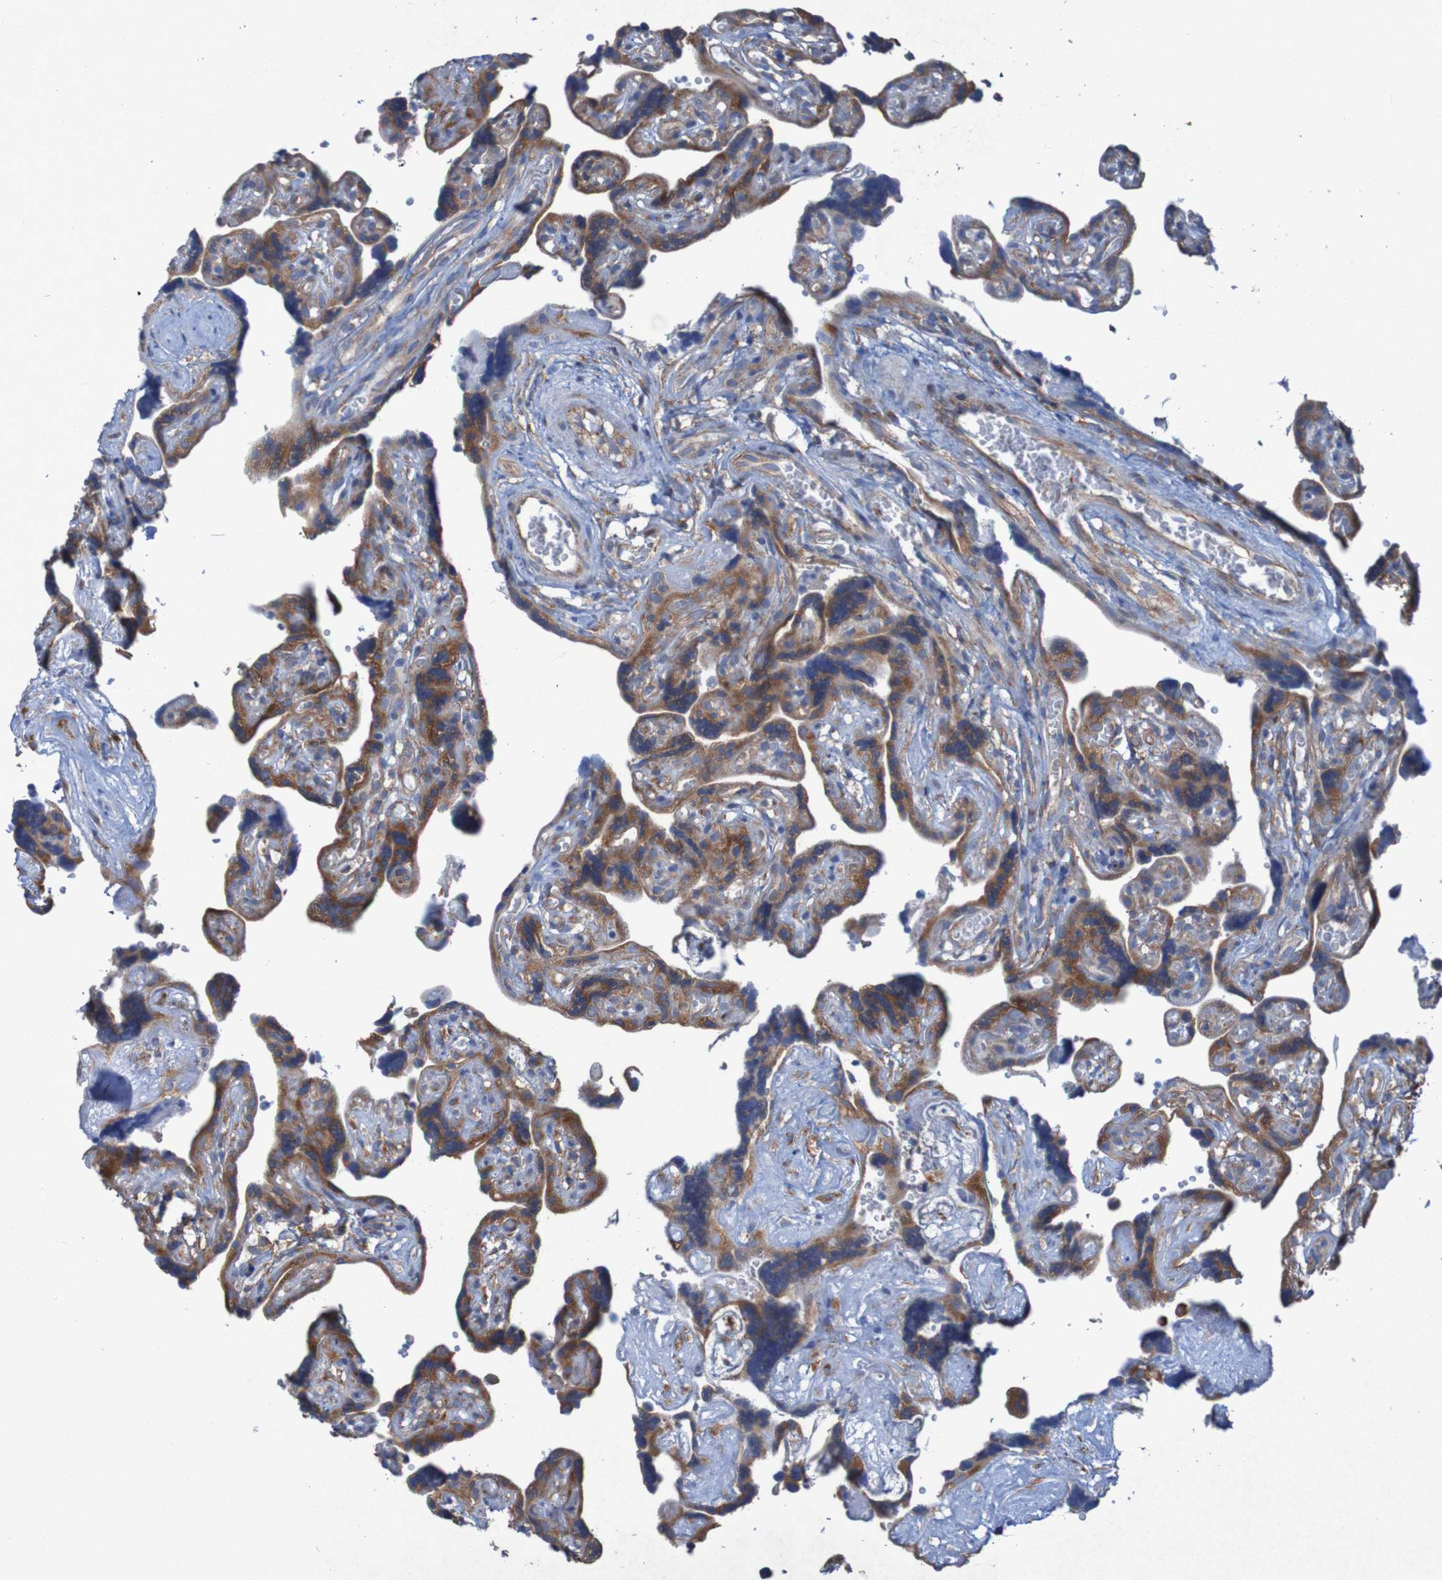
{"staining": {"intensity": "strong", "quantity": ">75%", "location": "cytoplasmic/membranous"}, "tissue": "placenta", "cell_type": "Decidual cells", "image_type": "normal", "snomed": [{"axis": "morphology", "description": "Normal tissue, NOS"}, {"axis": "topography", "description": "Placenta"}], "caption": "Immunohistochemical staining of unremarkable placenta exhibits >75% levels of strong cytoplasmic/membranous protein staining in about >75% of decidual cells.", "gene": "RPL10L", "patient": {"sex": "female", "age": 30}}